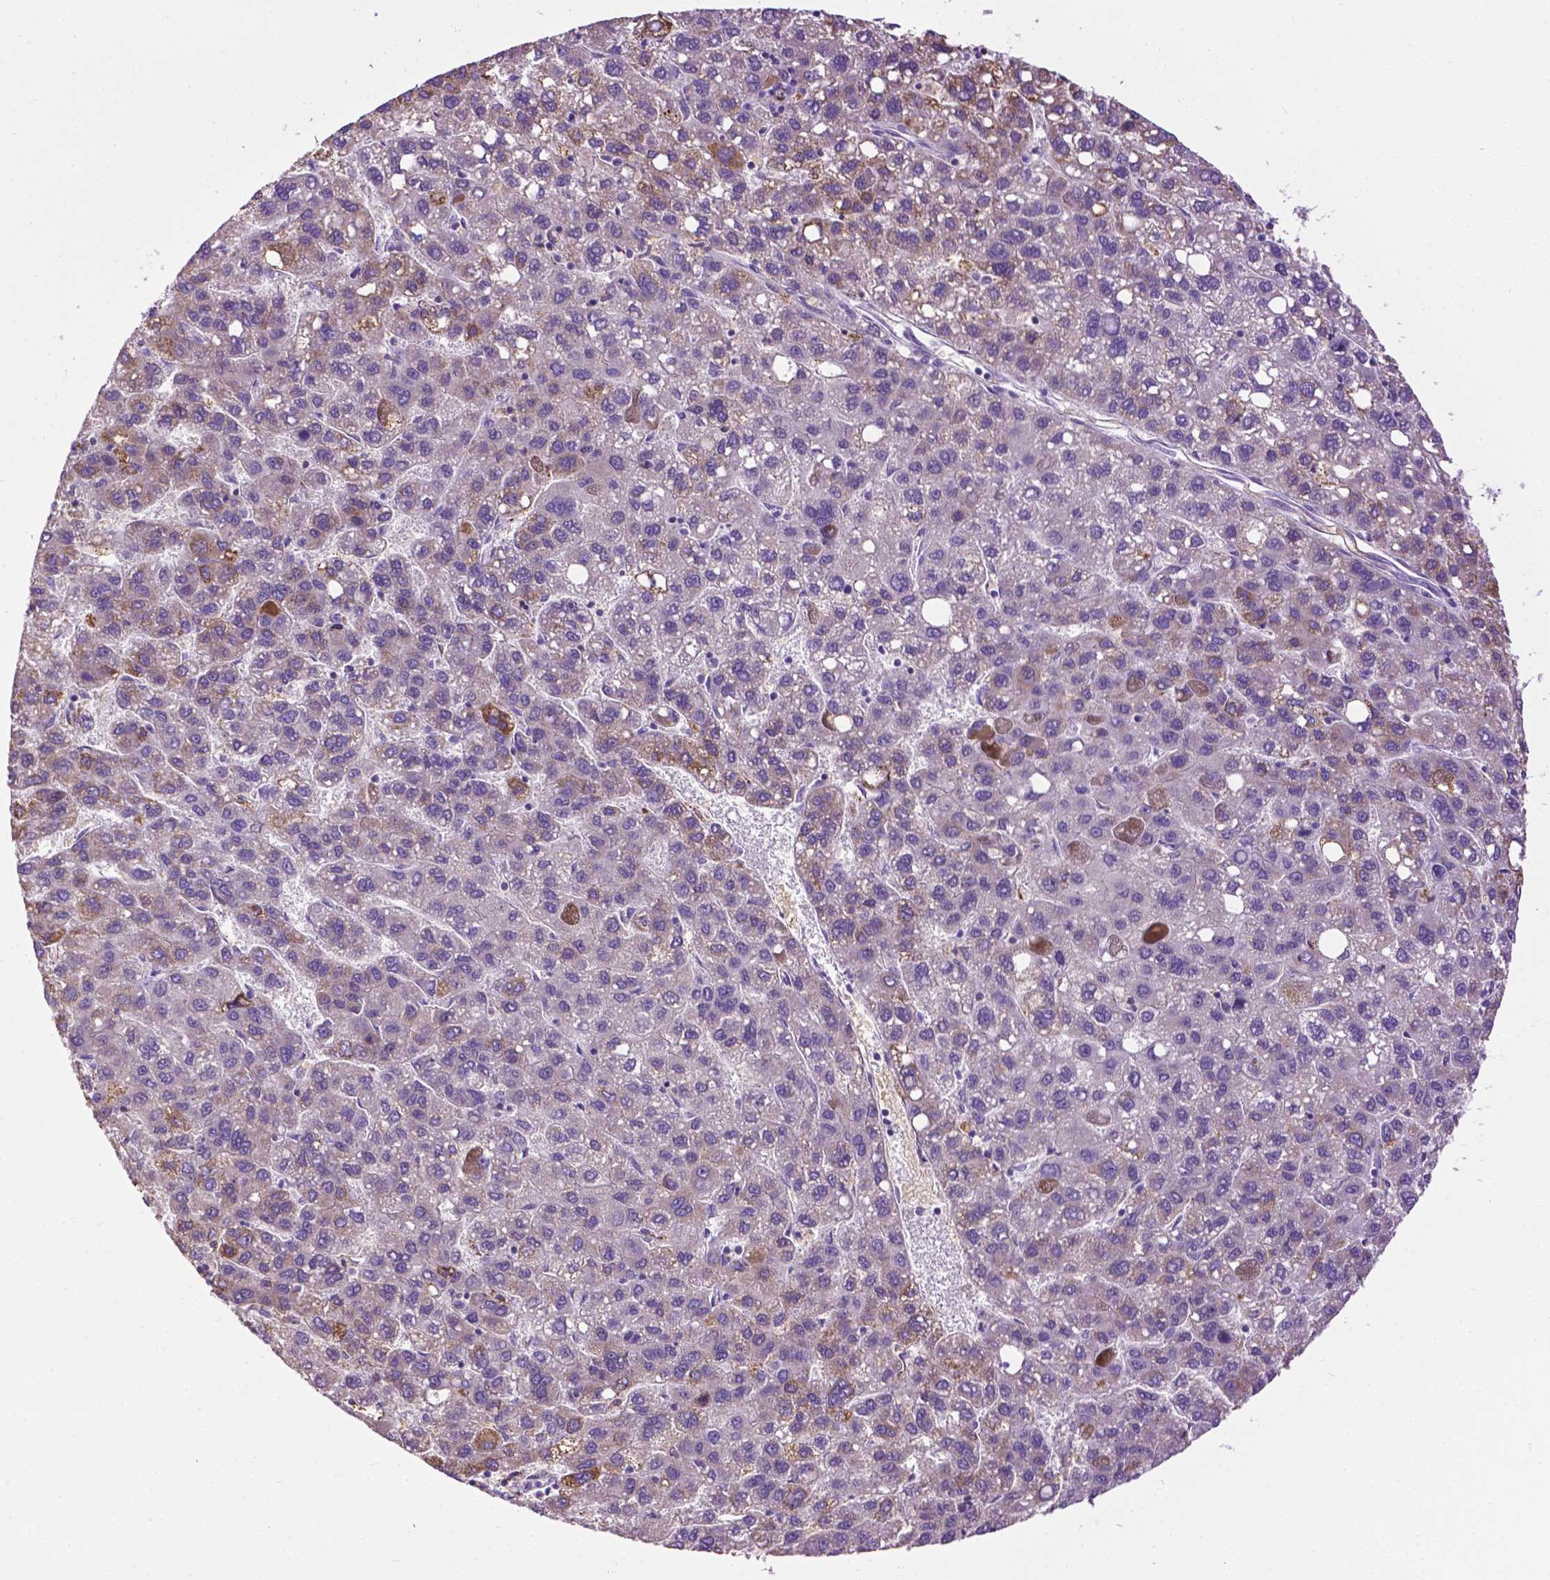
{"staining": {"intensity": "negative", "quantity": "none", "location": "none"}, "tissue": "liver cancer", "cell_type": "Tumor cells", "image_type": "cancer", "snomed": [{"axis": "morphology", "description": "Carcinoma, Hepatocellular, NOS"}, {"axis": "topography", "description": "Liver"}], "caption": "Immunohistochemical staining of liver cancer (hepatocellular carcinoma) displays no significant positivity in tumor cells. The staining was performed using DAB to visualize the protein expression in brown, while the nuclei were stained in blue with hematoxylin (Magnification: 20x).", "gene": "TMEM132E", "patient": {"sex": "female", "age": 82}}